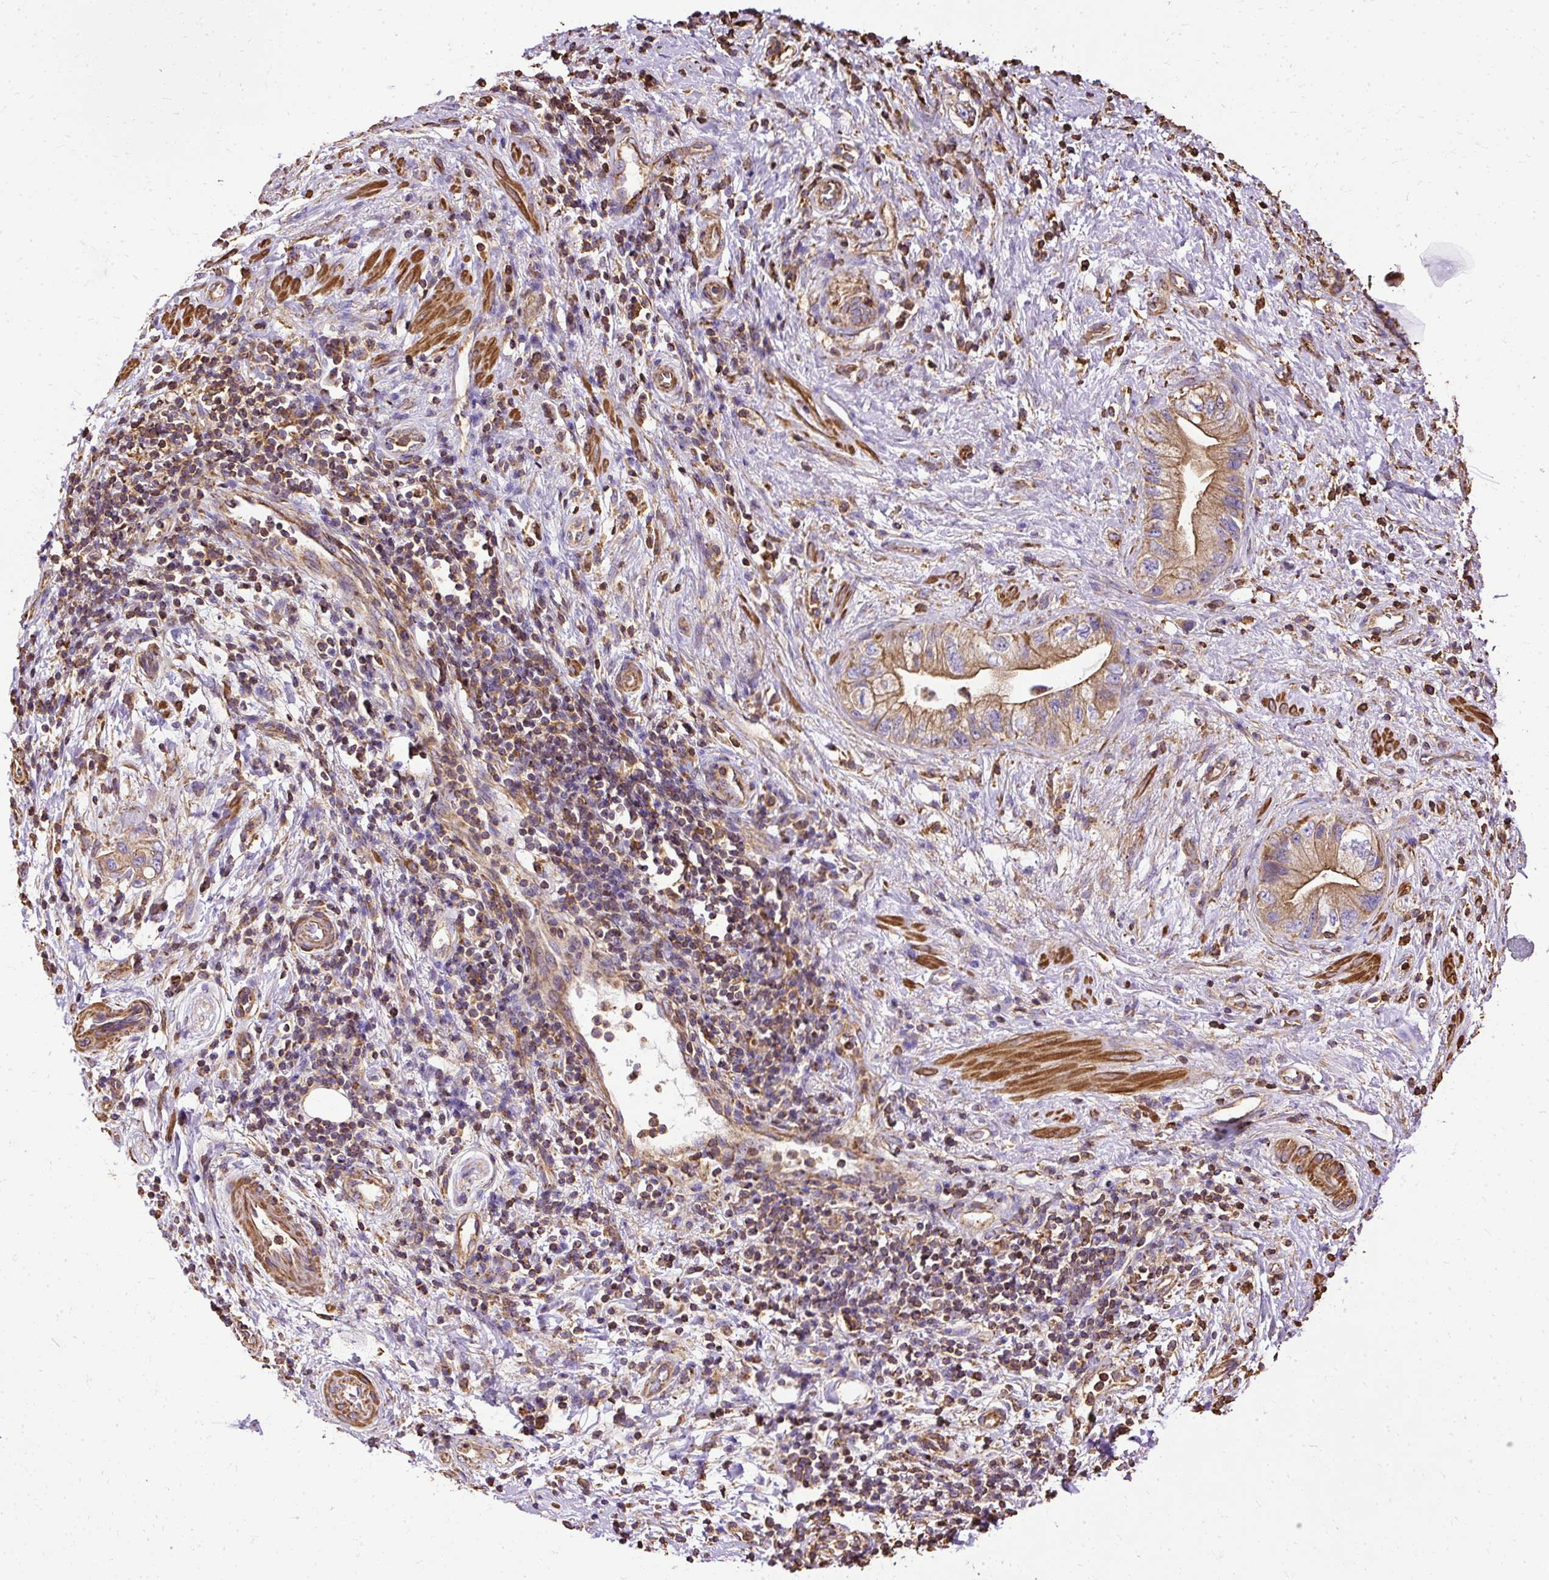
{"staining": {"intensity": "moderate", "quantity": ">75%", "location": "cytoplasmic/membranous"}, "tissue": "pancreatic cancer", "cell_type": "Tumor cells", "image_type": "cancer", "snomed": [{"axis": "morphology", "description": "Adenocarcinoma, NOS"}, {"axis": "topography", "description": "Pancreas"}], "caption": "A histopathology image of adenocarcinoma (pancreatic) stained for a protein demonstrates moderate cytoplasmic/membranous brown staining in tumor cells. (DAB (3,3'-diaminobenzidine) = brown stain, brightfield microscopy at high magnification).", "gene": "KLHL11", "patient": {"sex": "female", "age": 73}}